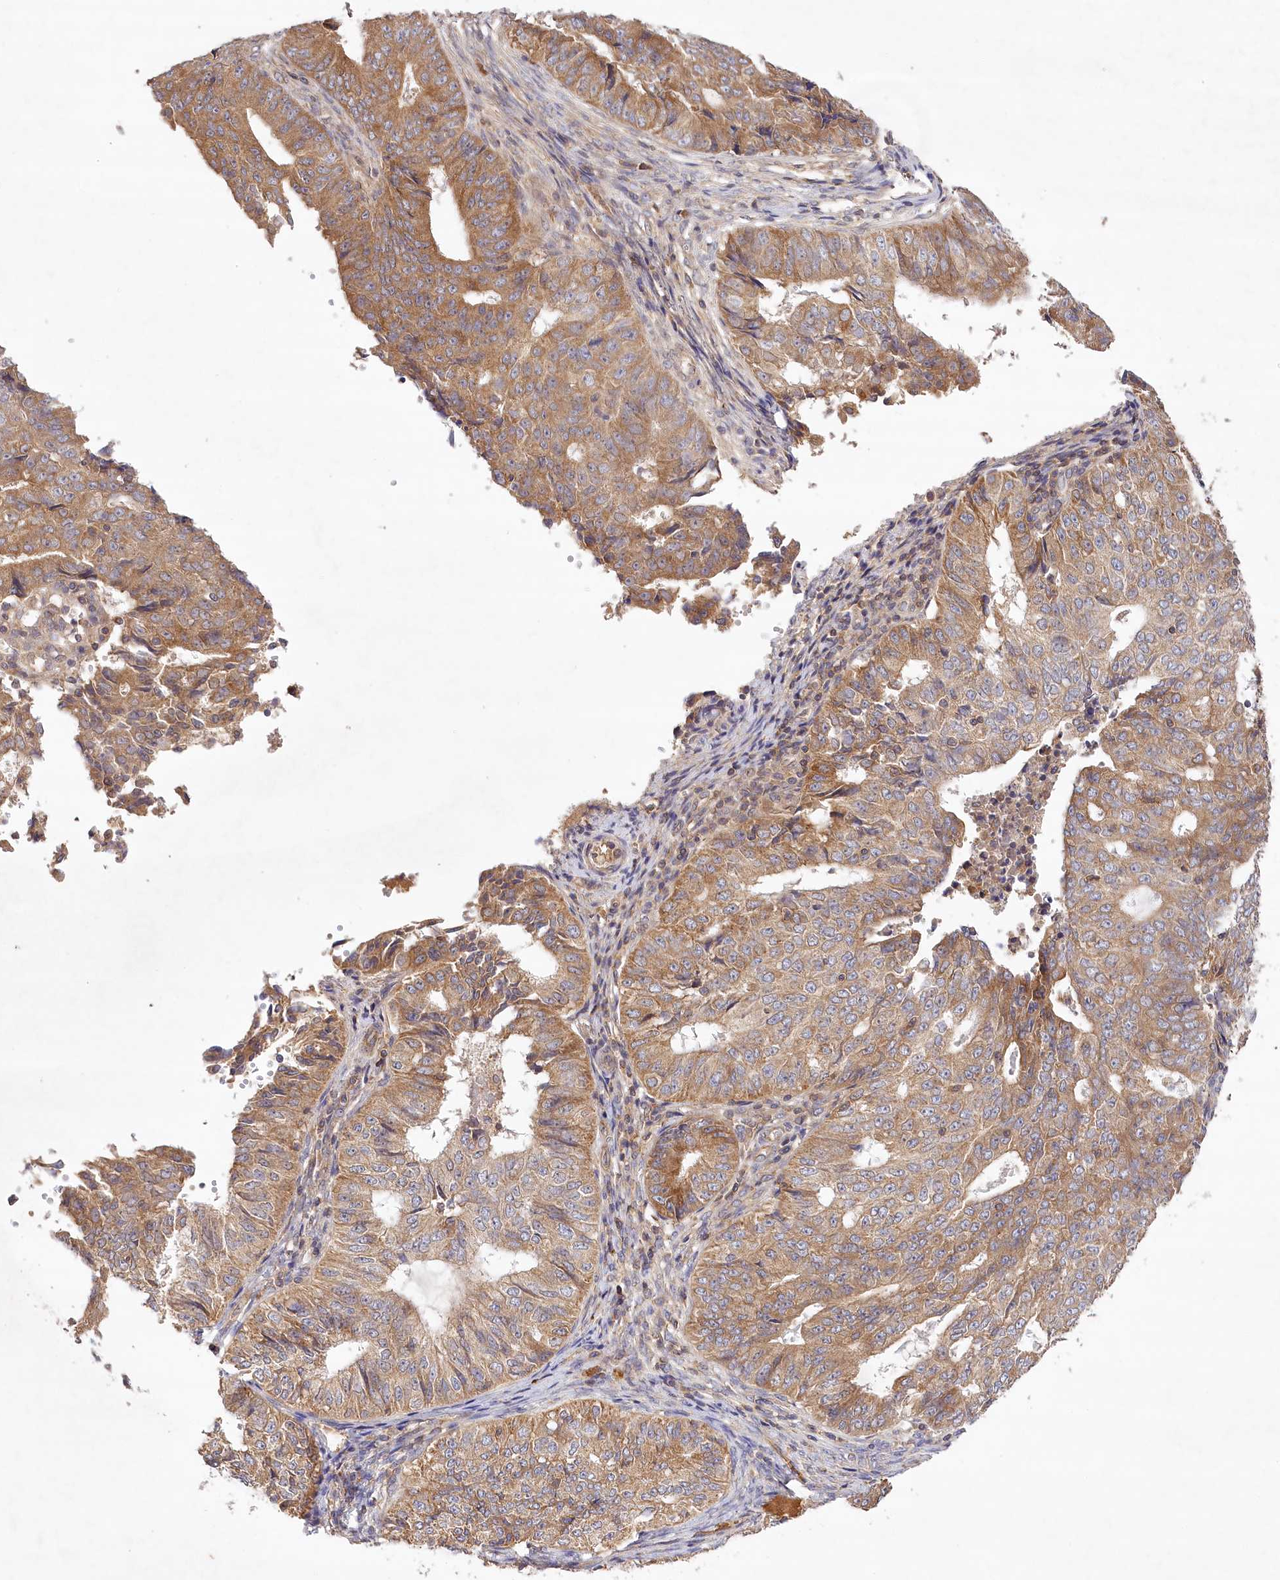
{"staining": {"intensity": "moderate", "quantity": ">75%", "location": "cytoplasmic/membranous"}, "tissue": "endometrial cancer", "cell_type": "Tumor cells", "image_type": "cancer", "snomed": [{"axis": "morphology", "description": "Adenocarcinoma, NOS"}, {"axis": "topography", "description": "Endometrium"}], "caption": "Moderate cytoplasmic/membranous expression for a protein is identified in about >75% of tumor cells of endometrial adenocarcinoma using immunohistochemistry.", "gene": "LSS", "patient": {"sex": "female", "age": 32}}